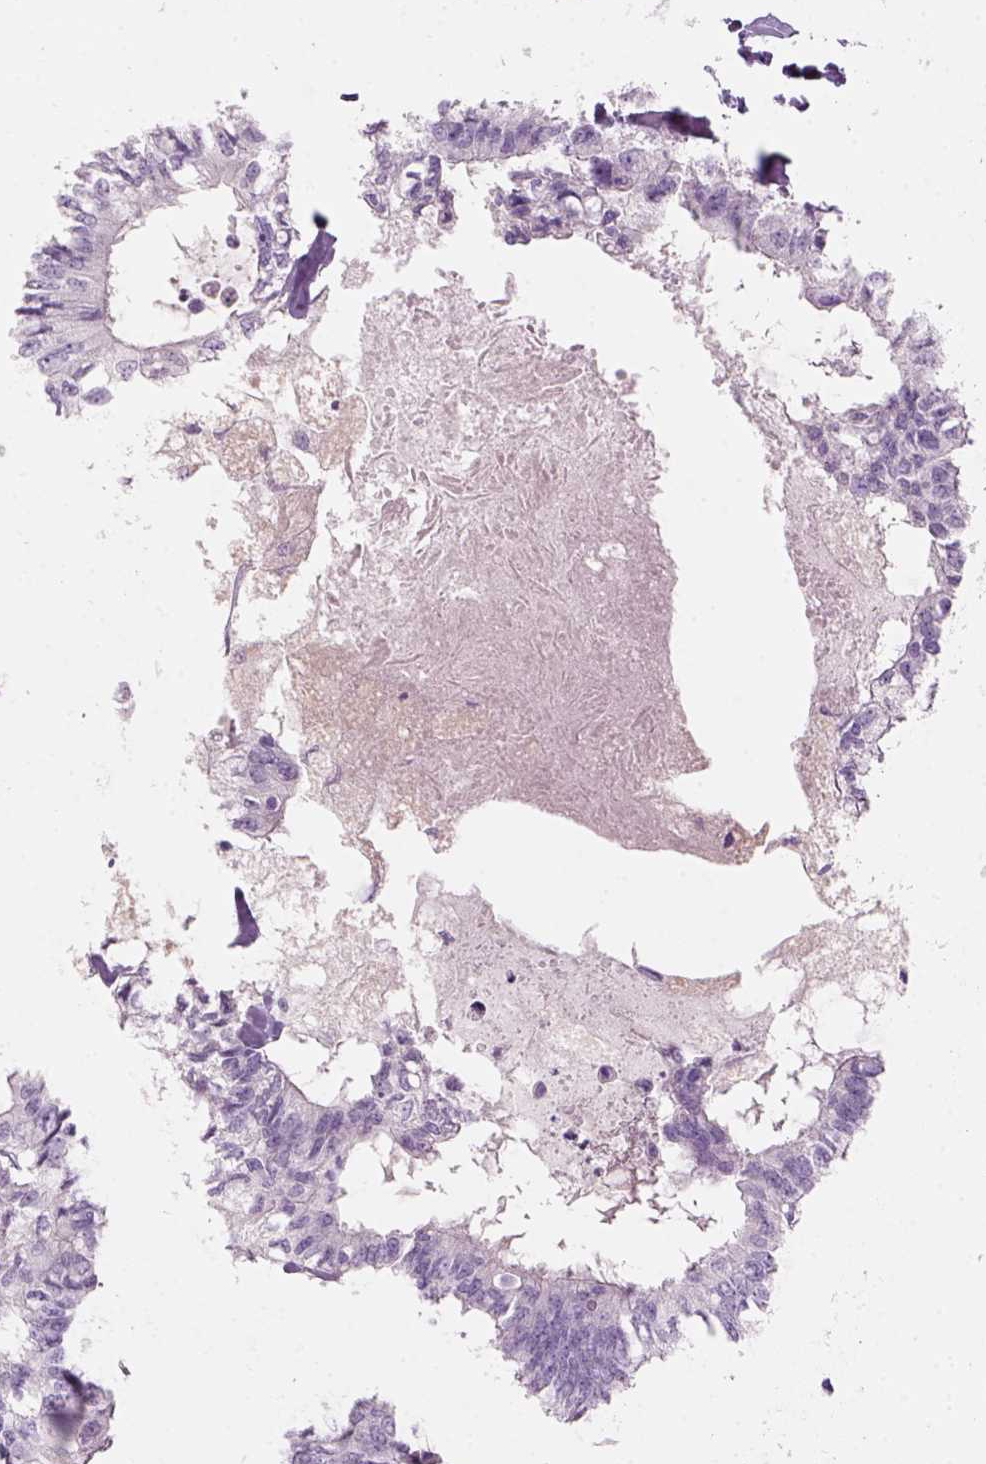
{"staining": {"intensity": "negative", "quantity": "none", "location": "none"}, "tissue": "colorectal cancer", "cell_type": "Tumor cells", "image_type": "cancer", "snomed": [{"axis": "morphology", "description": "Adenocarcinoma, NOS"}, {"axis": "topography", "description": "Colon"}, {"axis": "topography", "description": "Rectum"}], "caption": "Immunohistochemistry (IHC) of adenocarcinoma (colorectal) reveals no positivity in tumor cells.", "gene": "KRT25", "patient": {"sex": "male", "age": 57}}